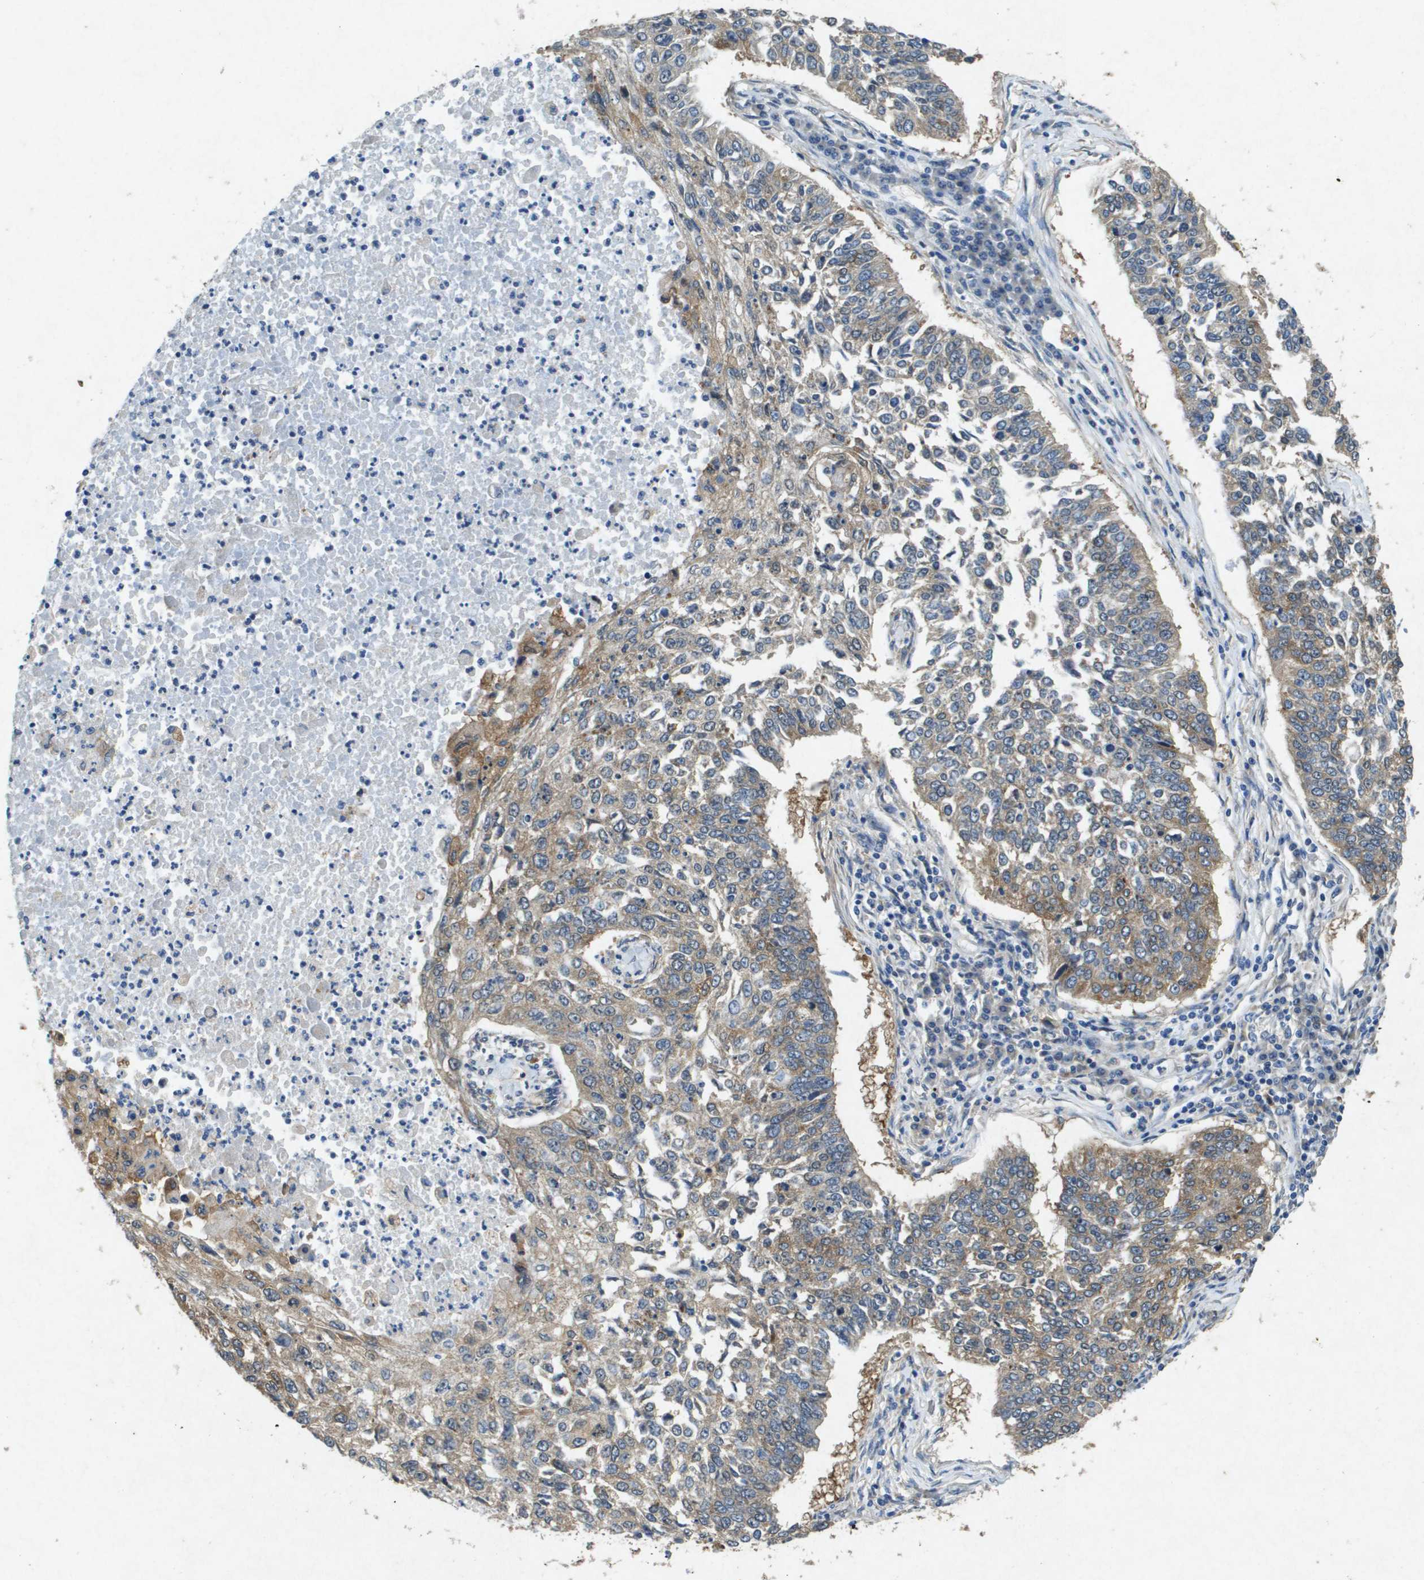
{"staining": {"intensity": "moderate", "quantity": "25%-75%", "location": "cytoplasmic/membranous"}, "tissue": "lung cancer", "cell_type": "Tumor cells", "image_type": "cancer", "snomed": [{"axis": "morphology", "description": "Normal tissue, NOS"}, {"axis": "morphology", "description": "Squamous cell carcinoma, NOS"}, {"axis": "topography", "description": "Cartilage tissue"}, {"axis": "topography", "description": "Bronchus"}, {"axis": "topography", "description": "Lung"}], "caption": "The histopathology image reveals a brown stain indicating the presence of a protein in the cytoplasmic/membranous of tumor cells in squamous cell carcinoma (lung).", "gene": "PTPRT", "patient": {"sex": "female", "age": 49}}